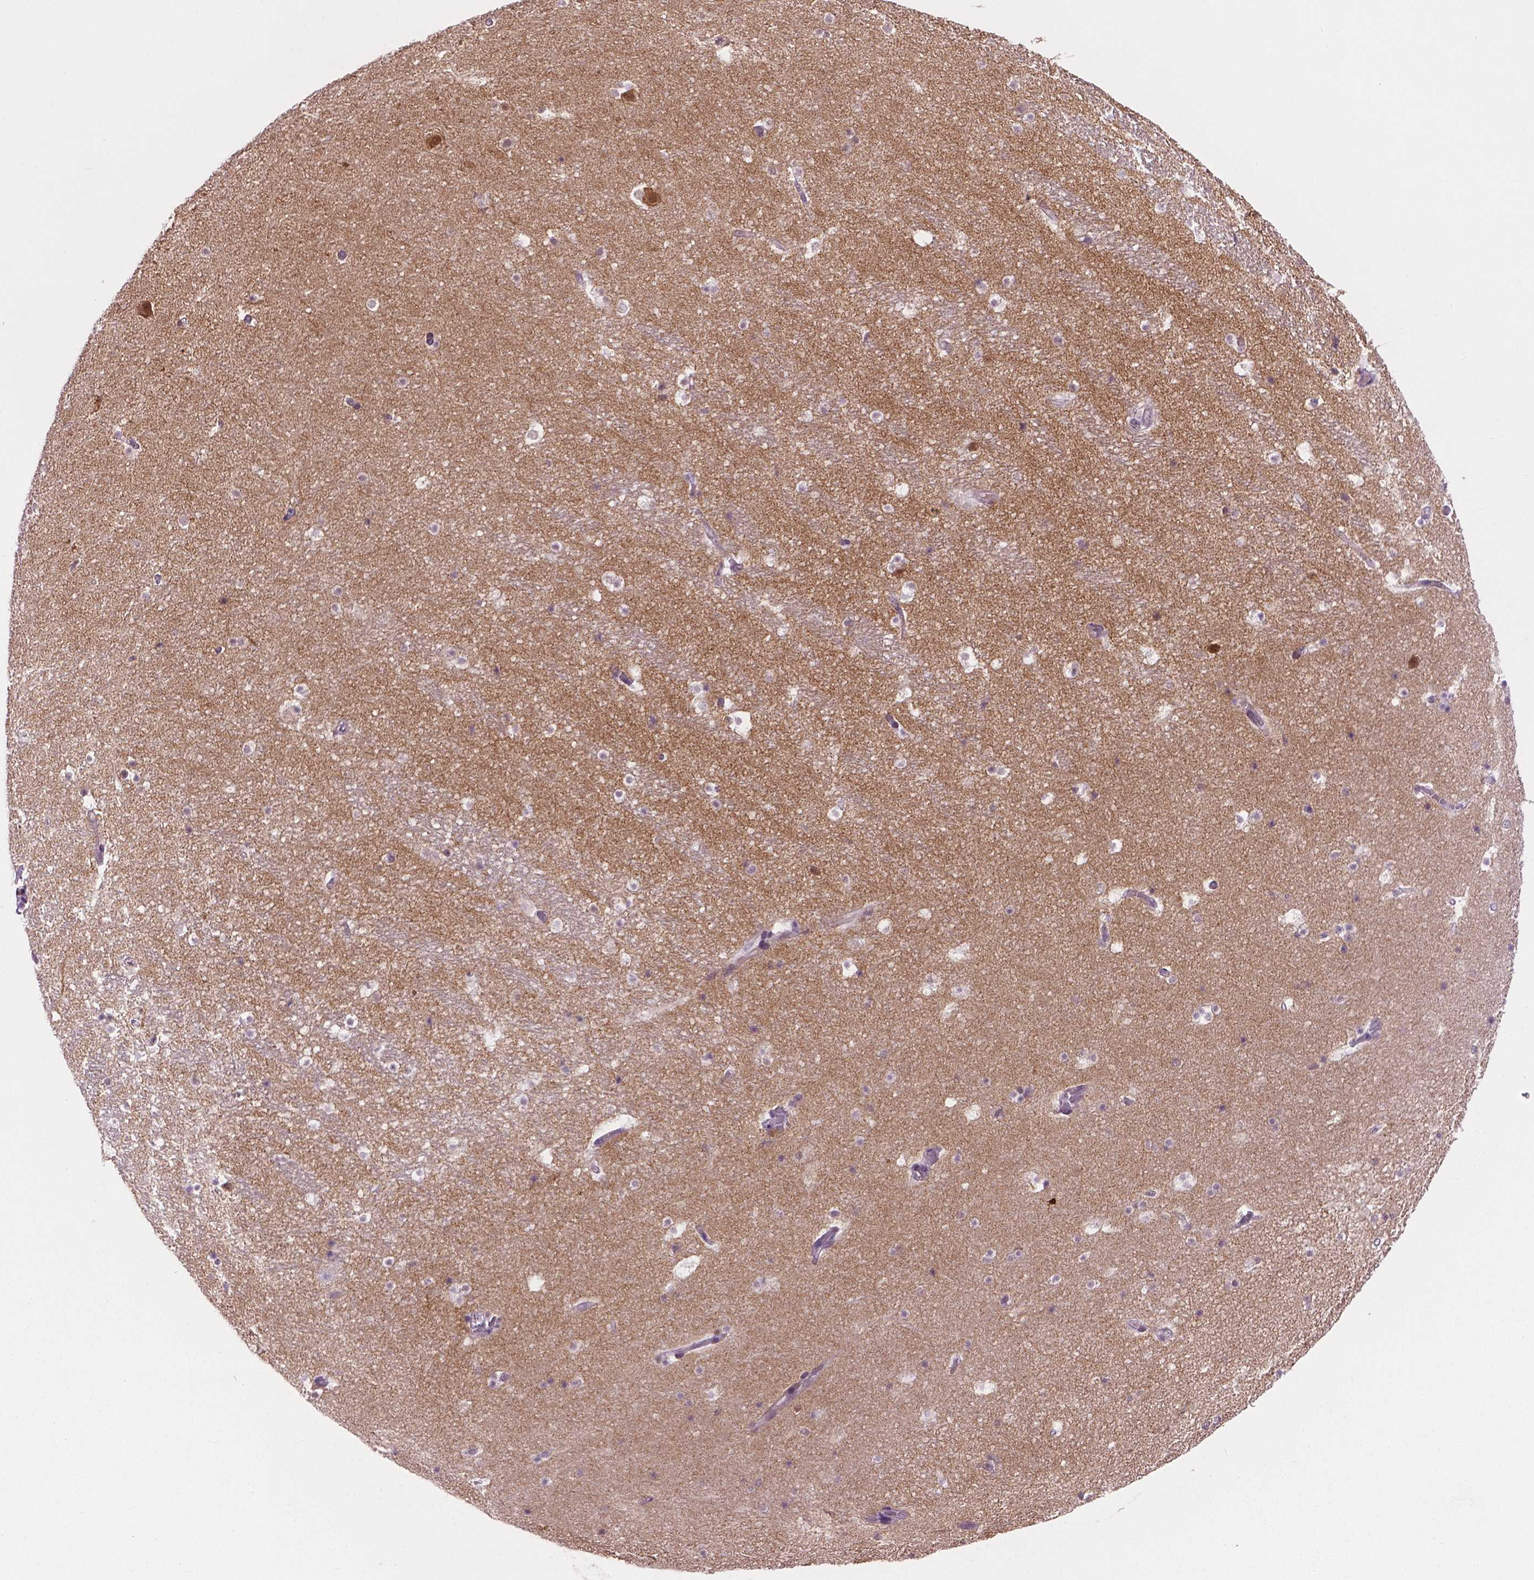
{"staining": {"intensity": "weak", "quantity": "<25%", "location": "cytoplasmic/membranous"}, "tissue": "hippocampus", "cell_type": "Glial cells", "image_type": "normal", "snomed": [{"axis": "morphology", "description": "Normal tissue, NOS"}, {"axis": "topography", "description": "Hippocampus"}], "caption": "Hippocampus stained for a protein using immunohistochemistry (IHC) displays no staining glial cells.", "gene": "ABI2", "patient": {"sex": "male", "age": 26}}